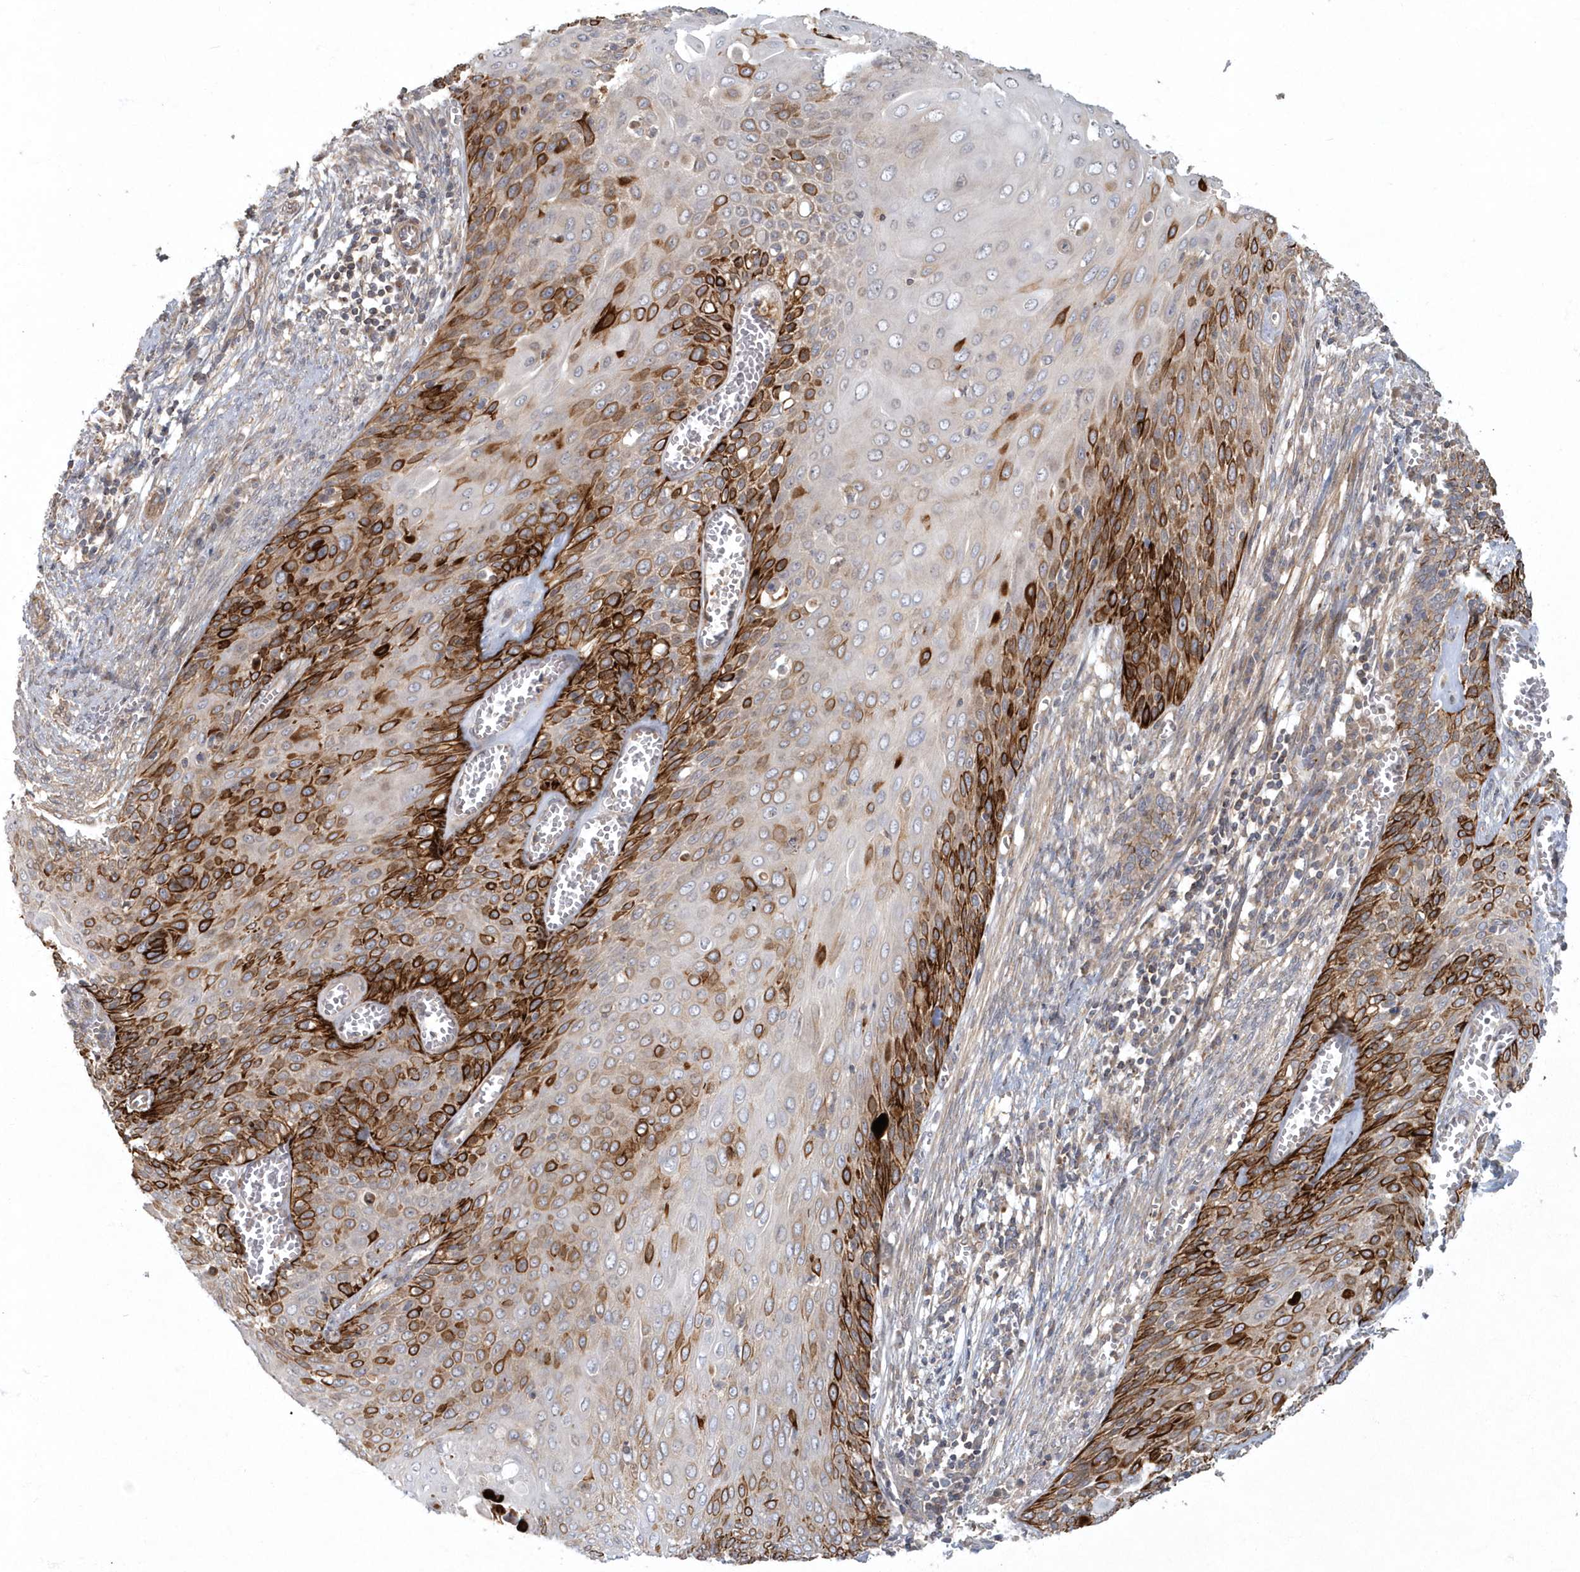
{"staining": {"intensity": "strong", "quantity": "25%-75%", "location": "cytoplasmic/membranous"}, "tissue": "cervical cancer", "cell_type": "Tumor cells", "image_type": "cancer", "snomed": [{"axis": "morphology", "description": "Squamous cell carcinoma, NOS"}, {"axis": "topography", "description": "Cervix"}], "caption": "An image of human cervical cancer stained for a protein exhibits strong cytoplasmic/membranous brown staining in tumor cells.", "gene": "ARHGEF38", "patient": {"sex": "female", "age": 39}}